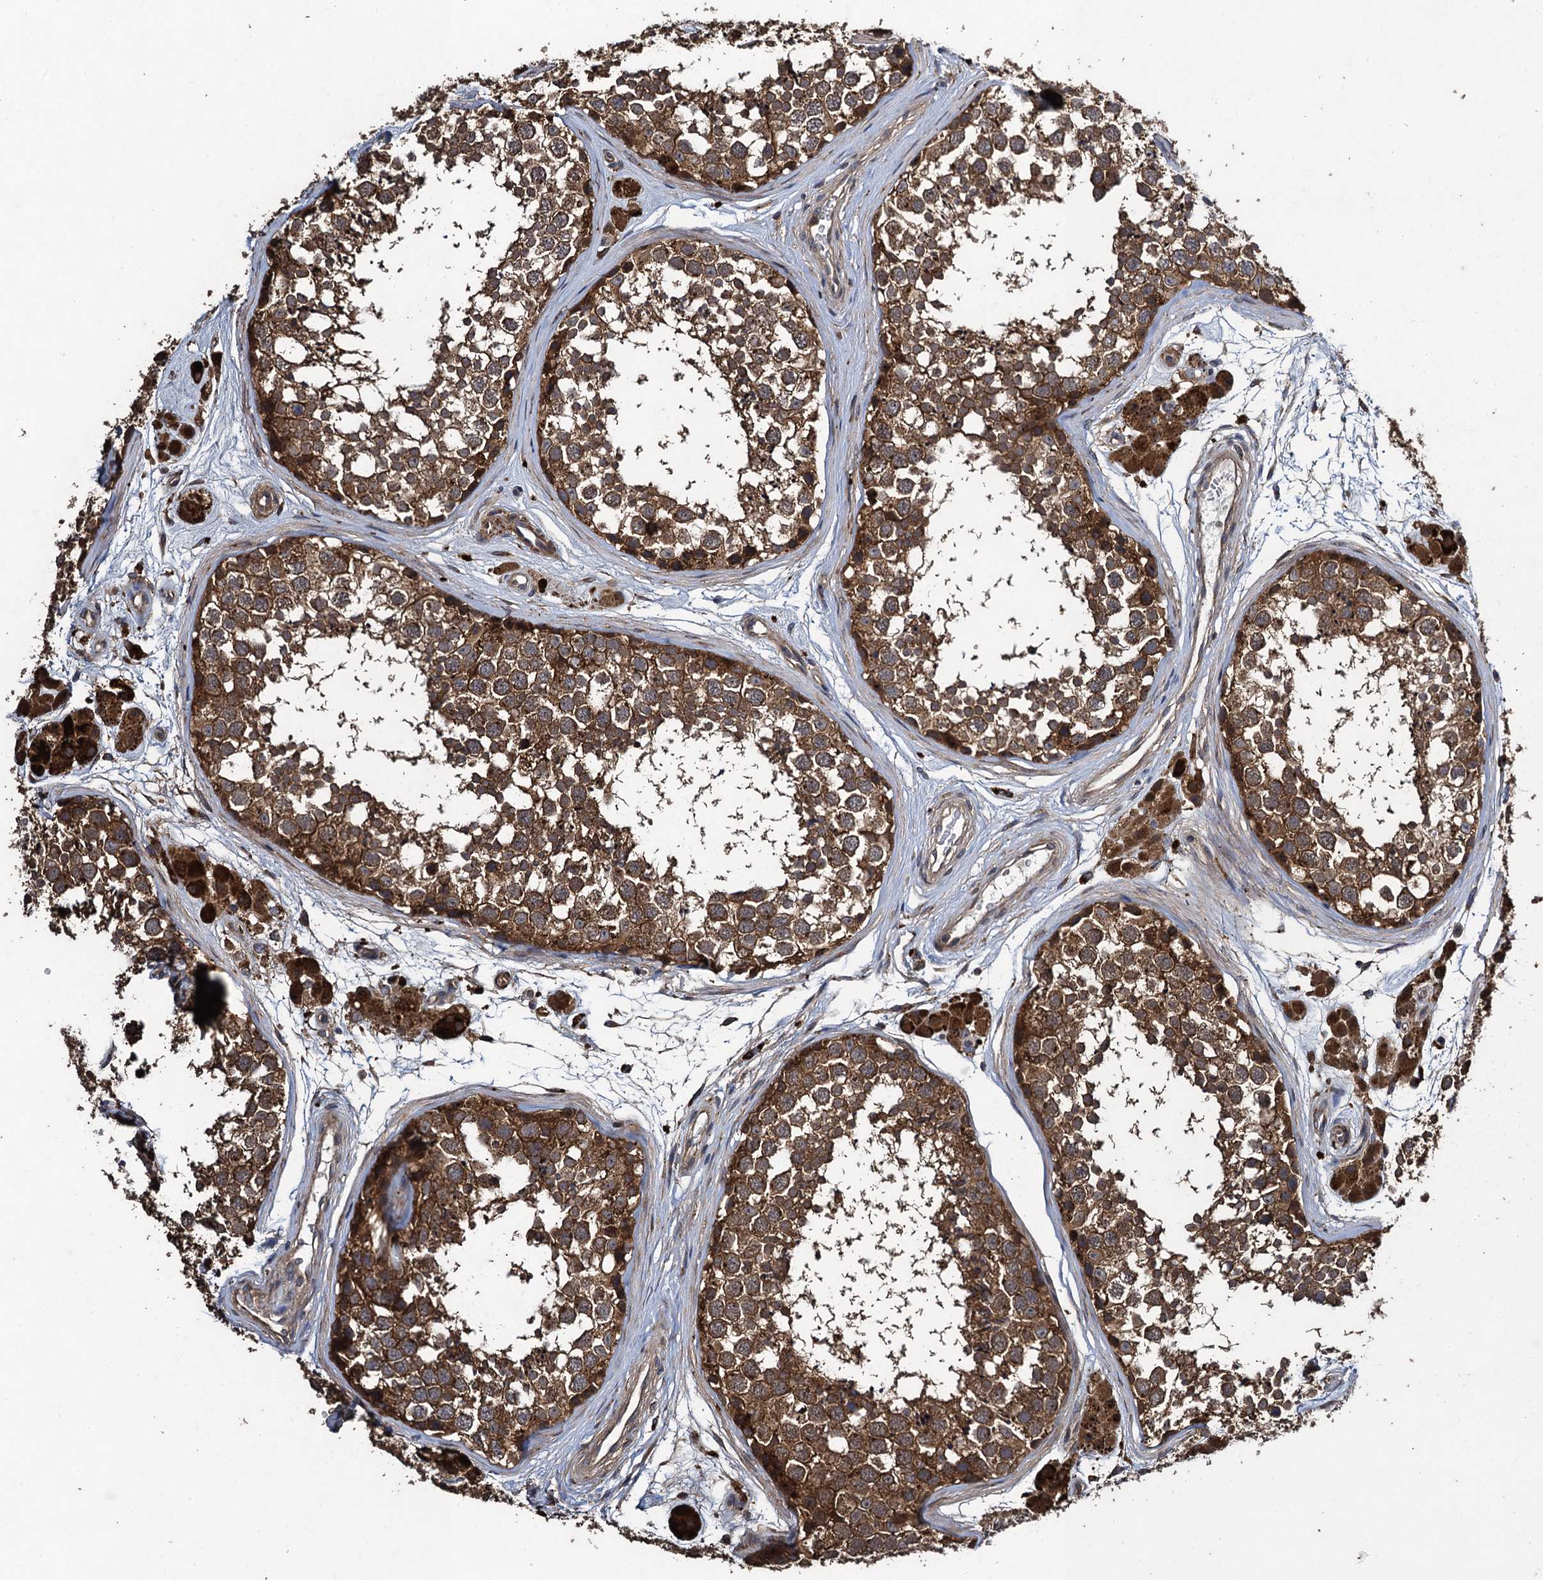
{"staining": {"intensity": "moderate", "quantity": ">75%", "location": "cytoplasmic/membranous"}, "tissue": "testis", "cell_type": "Cells in seminiferous ducts", "image_type": "normal", "snomed": [{"axis": "morphology", "description": "Normal tissue, NOS"}, {"axis": "topography", "description": "Testis"}], "caption": "Immunohistochemical staining of unremarkable testis shows moderate cytoplasmic/membranous protein expression in approximately >75% of cells in seminiferous ducts. The staining was performed using DAB, with brown indicating positive protein expression. Nuclei are stained blue with hematoxylin.", "gene": "CNTN5", "patient": {"sex": "male", "age": 56}}